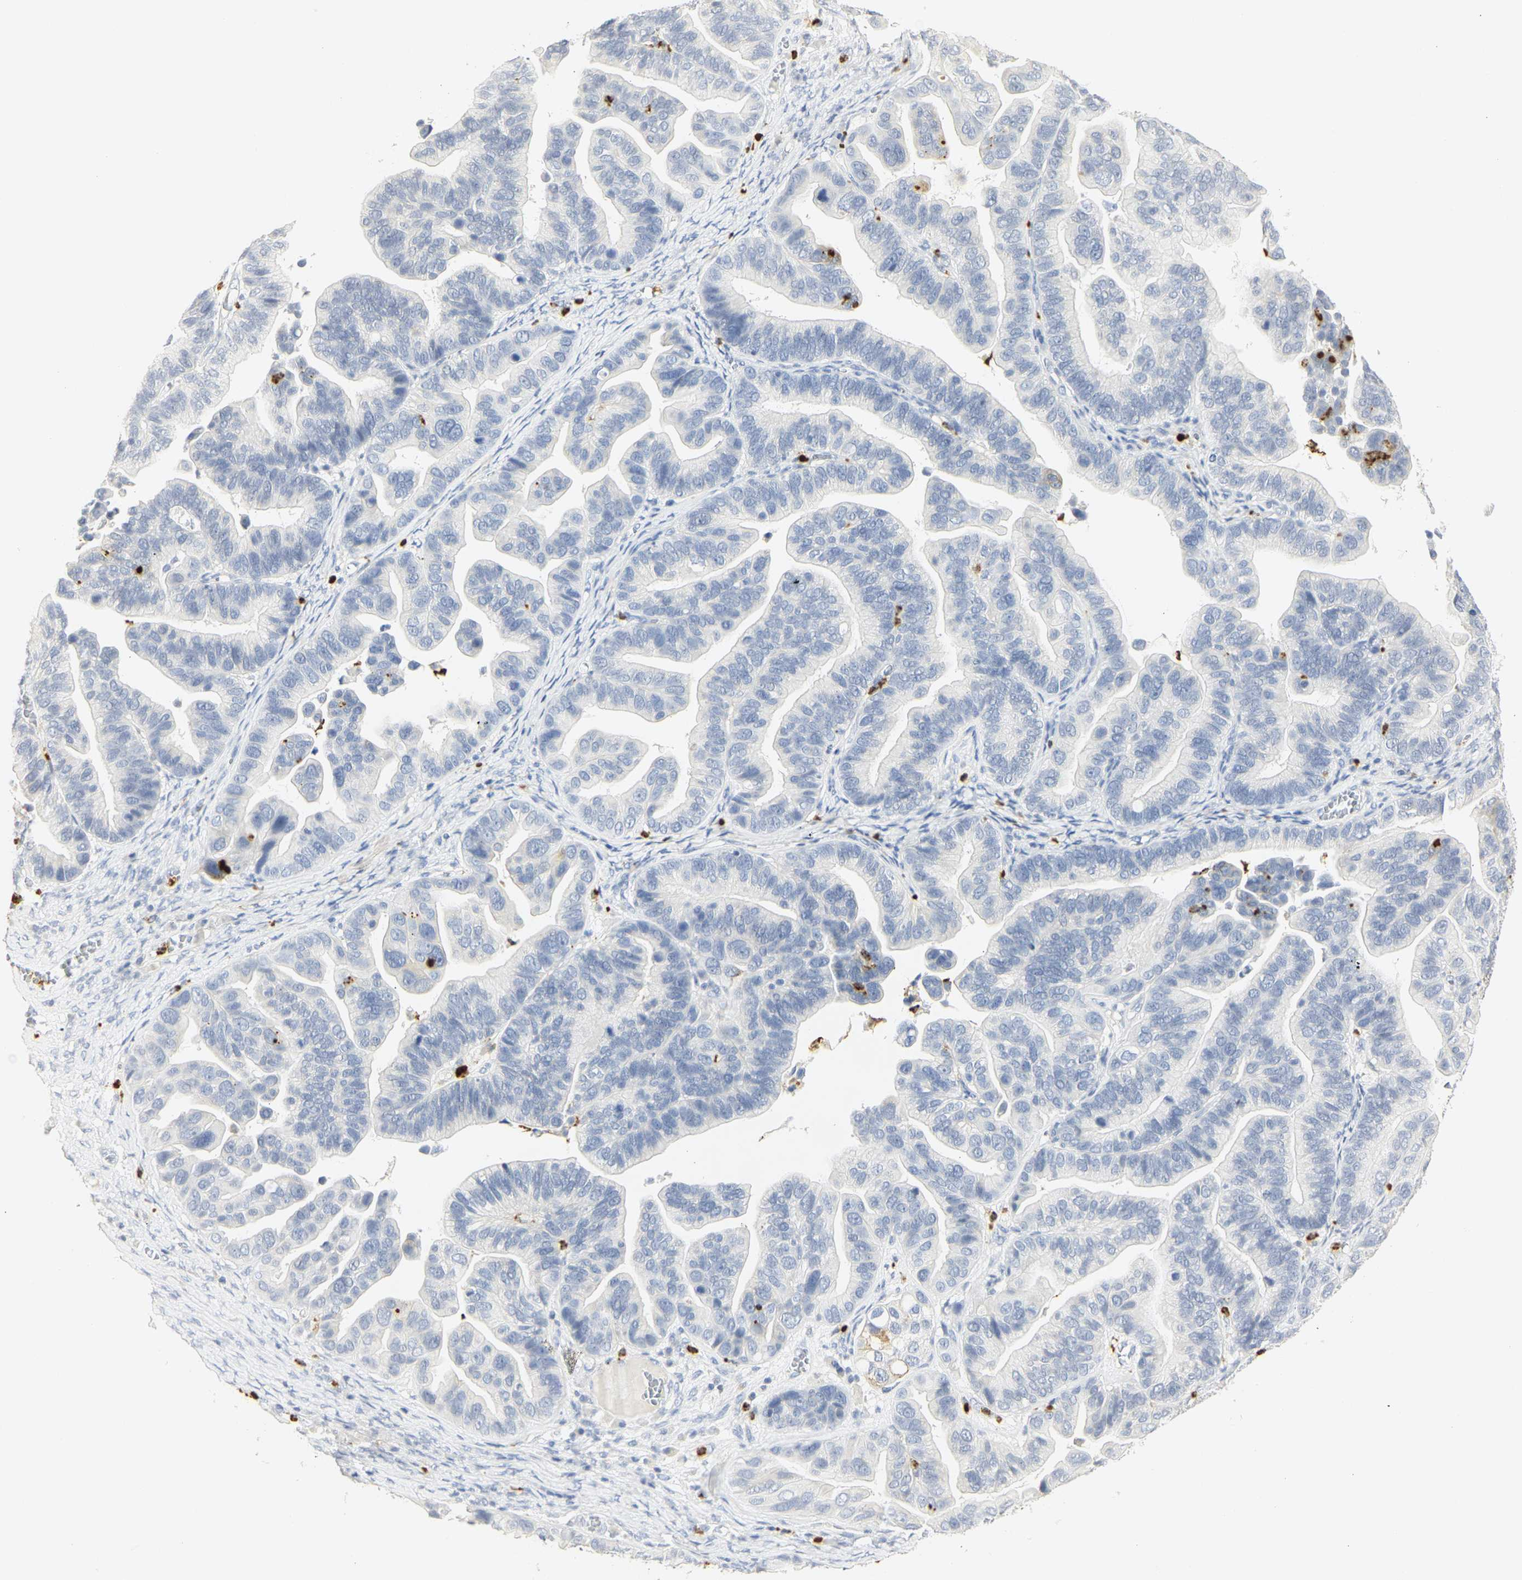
{"staining": {"intensity": "negative", "quantity": "none", "location": "none"}, "tissue": "ovarian cancer", "cell_type": "Tumor cells", "image_type": "cancer", "snomed": [{"axis": "morphology", "description": "Cystadenocarcinoma, serous, NOS"}, {"axis": "topography", "description": "Ovary"}], "caption": "IHC micrograph of human ovarian cancer stained for a protein (brown), which displays no expression in tumor cells. (Stains: DAB immunohistochemistry with hematoxylin counter stain, Microscopy: brightfield microscopy at high magnification).", "gene": "MPO", "patient": {"sex": "female", "age": 56}}